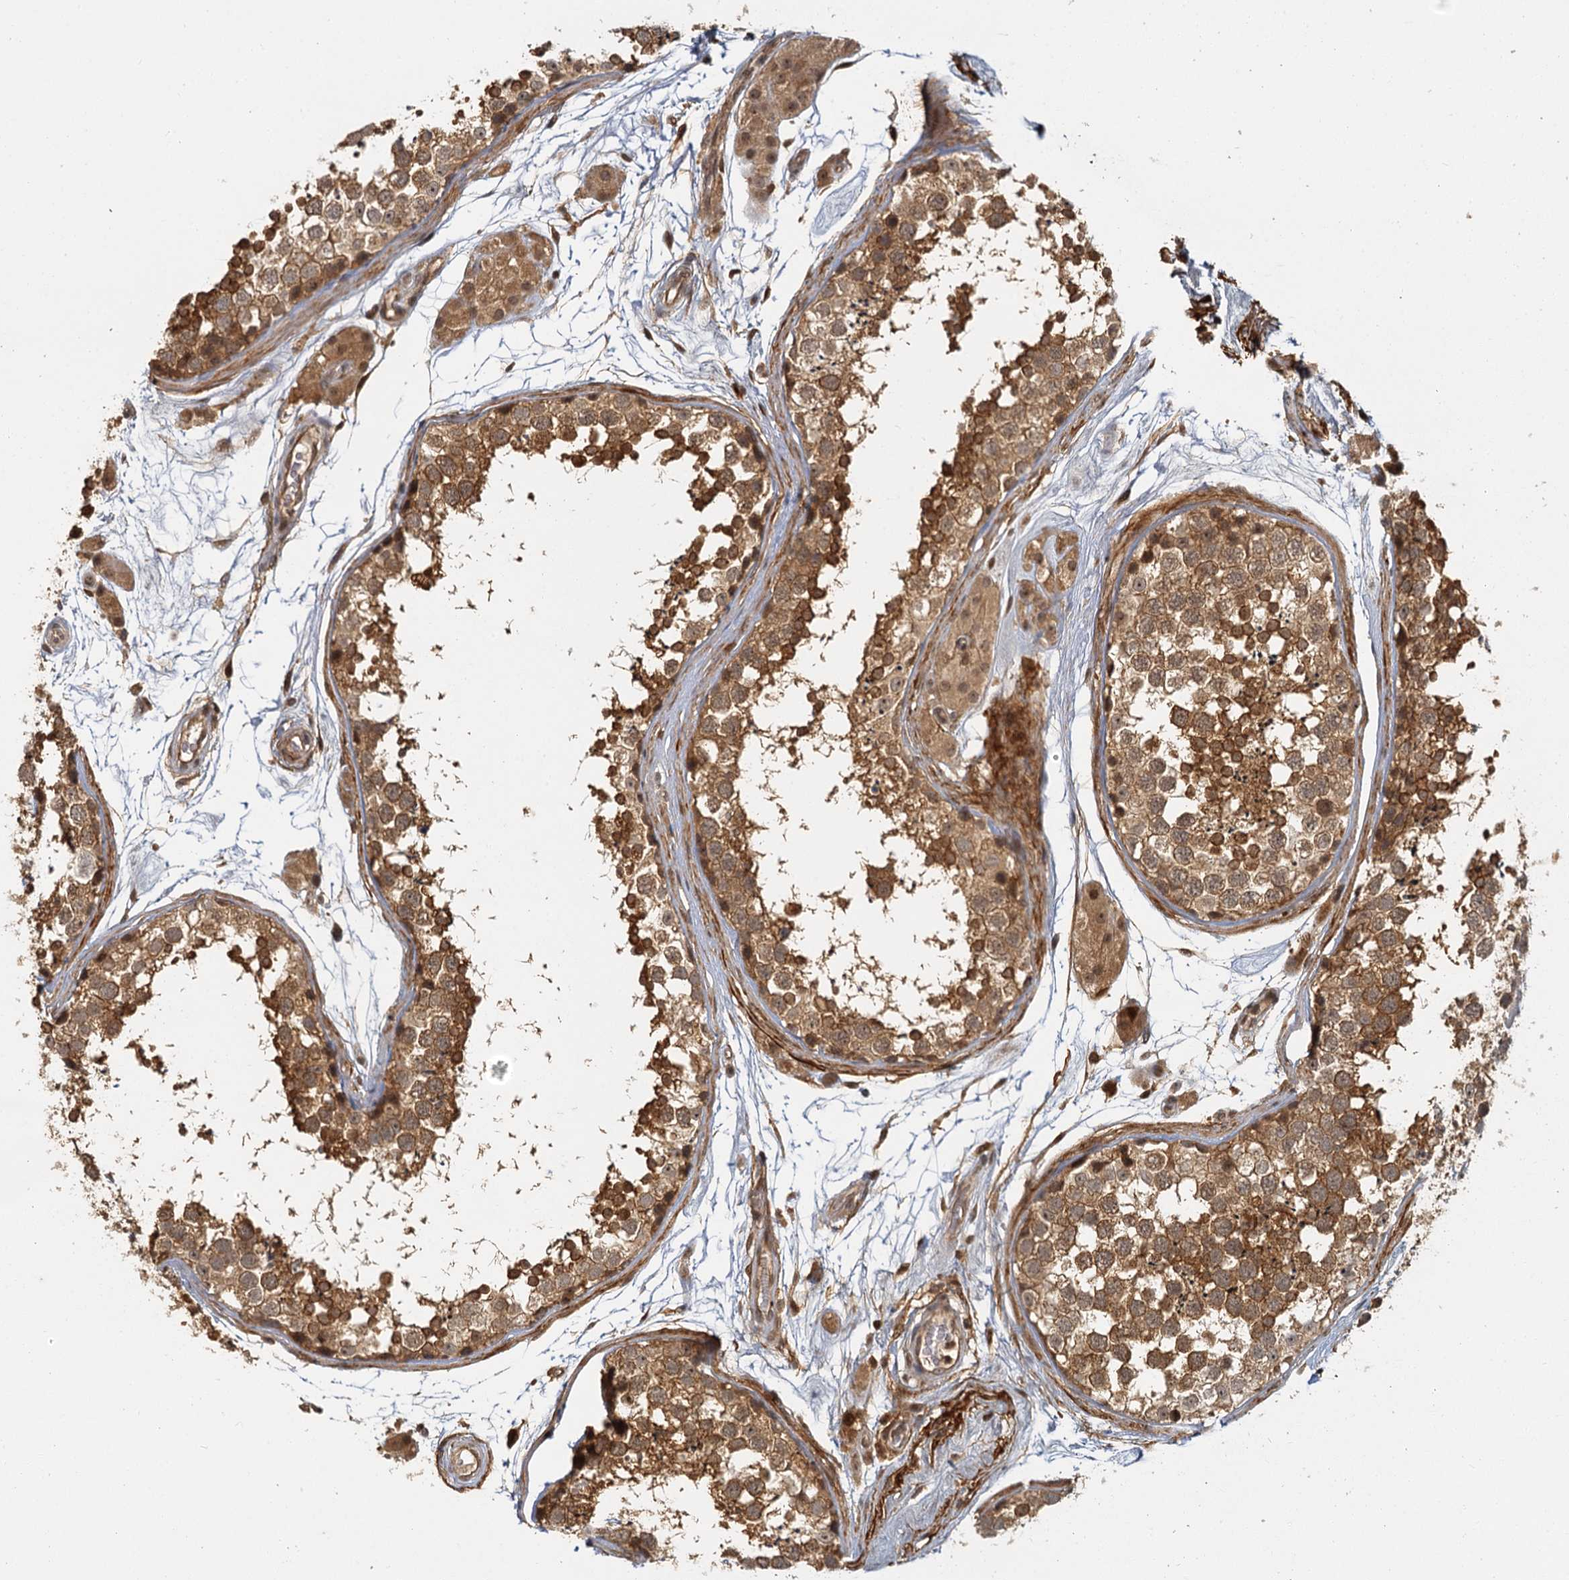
{"staining": {"intensity": "moderate", "quantity": ">75%", "location": "cytoplasmic/membranous"}, "tissue": "testis", "cell_type": "Cells in seminiferous ducts", "image_type": "normal", "snomed": [{"axis": "morphology", "description": "Normal tissue, NOS"}, {"axis": "topography", "description": "Testis"}], "caption": "Protein staining of benign testis reveals moderate cytoplasmic/membranous positivity in approximately >75% of cells in seminiferous ducts. (DAB (3,3'-diaminobenzidine) = brown stain, brightfield microscopy at high magnification).", "gene": "ZNF549", "patient": {"sex": "male", "age": 56}}